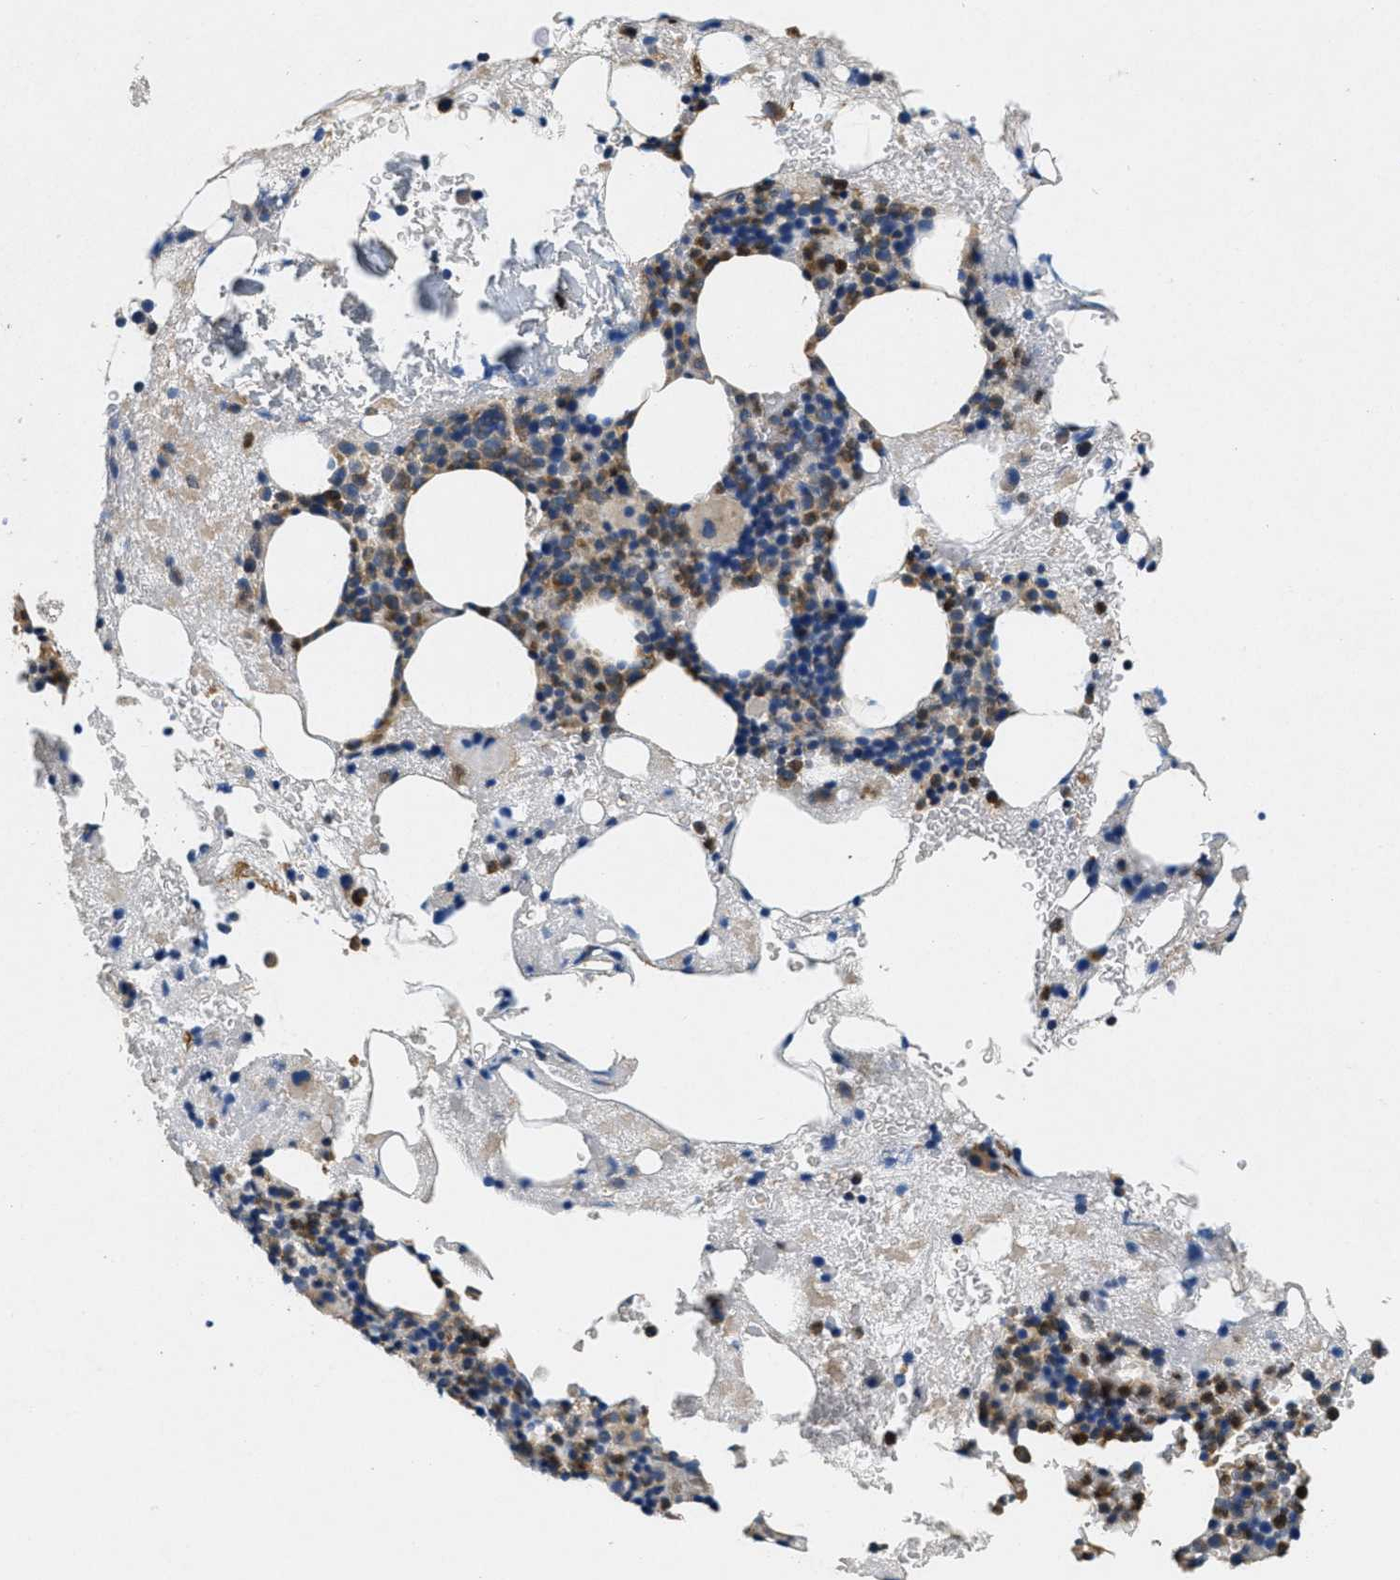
{"staining": {"intensity": "moderate", "quantity": "25%-75%", "location": "cytoplasmic/membranous"}, "tissue": "bone marrow", "cell_type": "Hematopoietic cells", "image_type": "normal", "snomed": [{"axis": "morphology", "description": "Normal tissue, NOS"}, {"axis": "morphology", "description": "Inflammation, NOS"}, {"axis": "topography", "description": "Bone marrow"}], "caption": "Protein expression by immunohistochemistry (IHC) exhibits moderate cytoplasmic/membranous positivity in about 25%-75% of hematopoietic cells in normal bone marrow.", "gene": "TOMM70", "patient": {"sex": "female", "age": 78}}